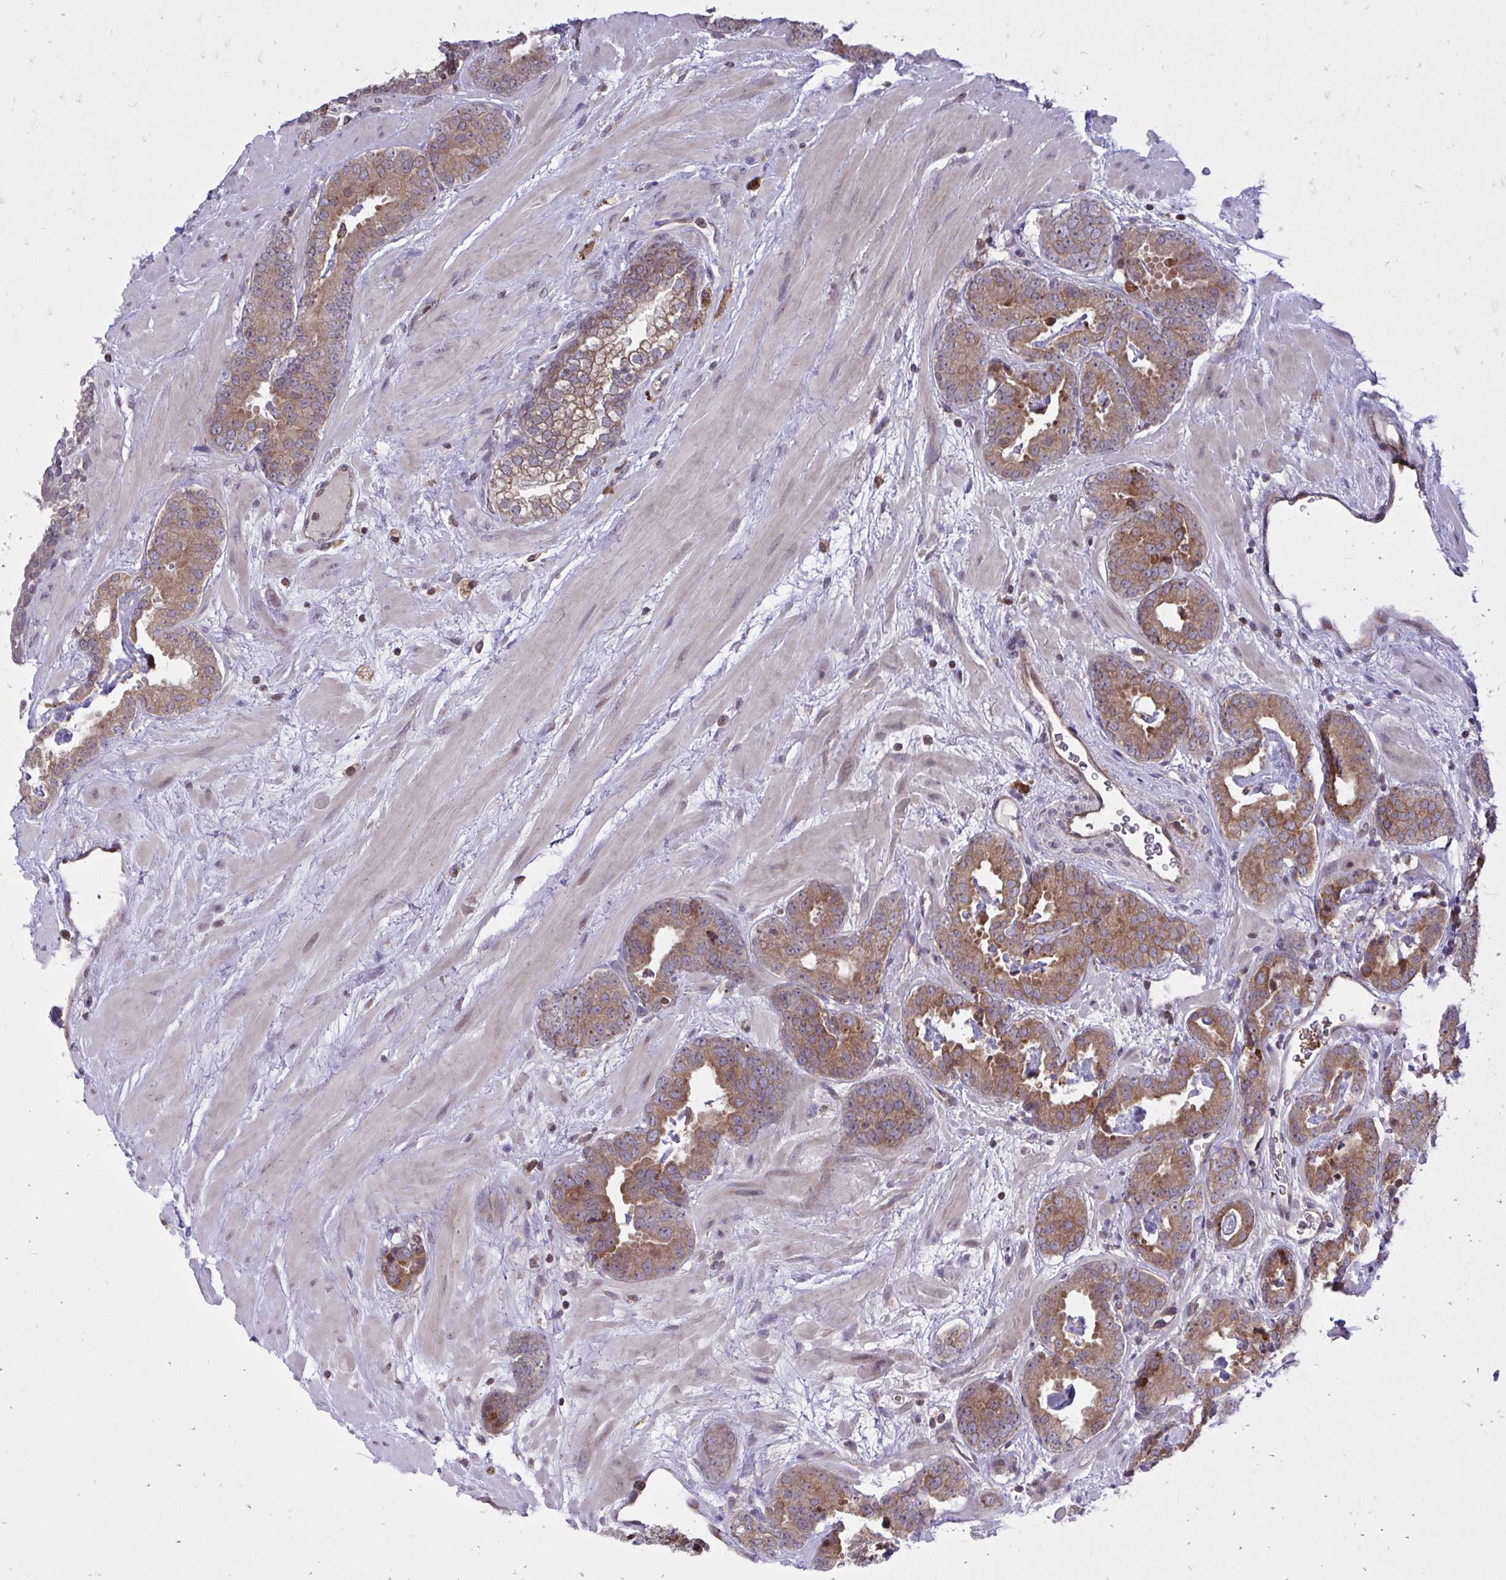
{"staining": {"intensity": "moderate", "quantity": ">75%", "location": "cytoplasmic/membranous"}, "tissue": "prostate cancer", "cell_type": "Tumor cells", "image_type": "cancer", "snomed": [{"axis": "morphology", "description": "Adenocarcinoma, Low grade"}, {"axis": "topography", "description": "Prostate"}], "caption": "Prostate cancer stained for a protein exhibits moderate cytoplasmic/membranous positivity in tumor cells.", "gene": "METTL9", "patient": {"sex": "male", "age": 62}}